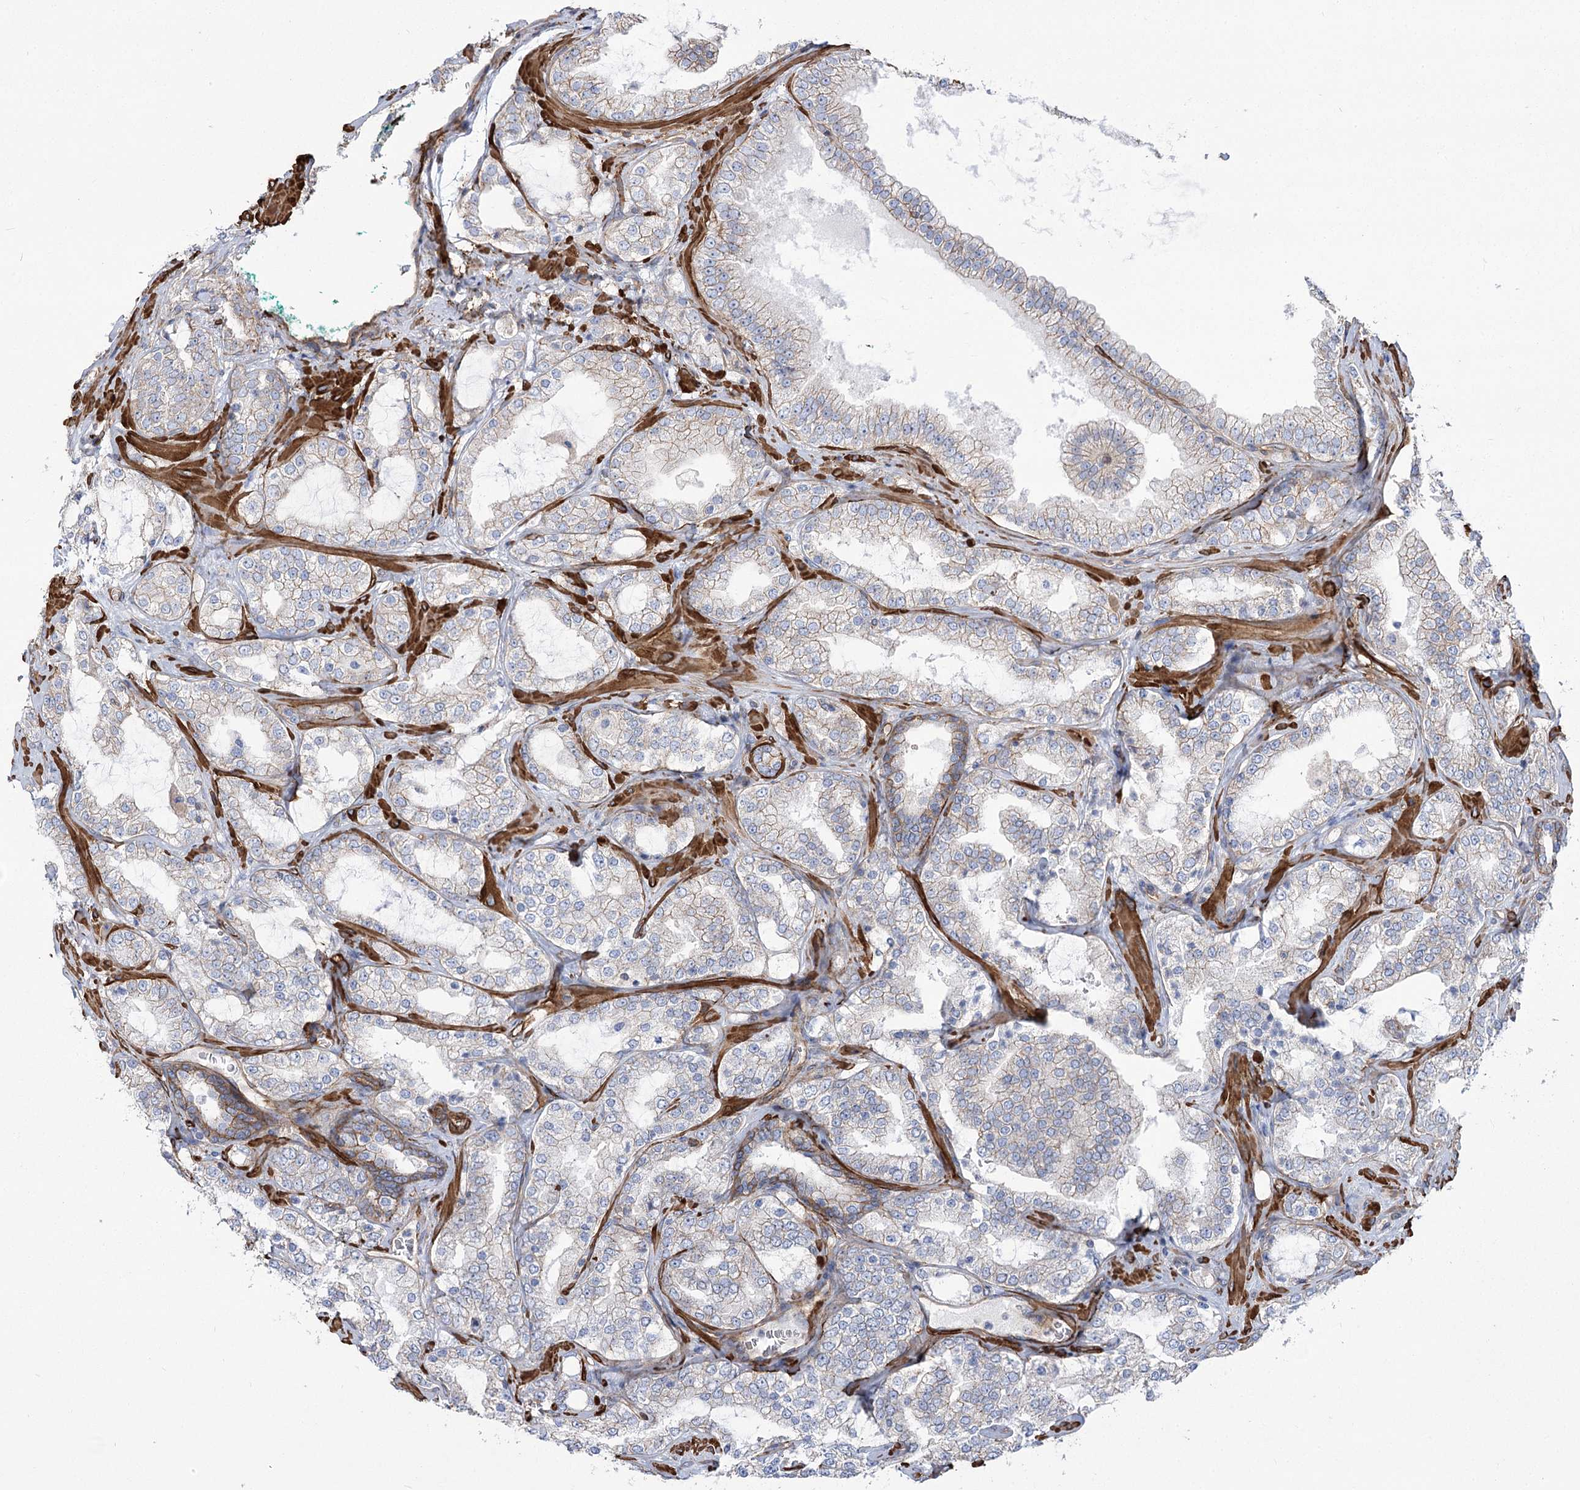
{"staining": {"intensity": "weak", "quantity": "25%-75%", "location": "cytoplasmic/membranous"}, "tissue": "prostate cancer", "cell_type": "Tumor cells", "image_type": "cancer", "snomed": [{"axis": "morphology", "description": "Adenocarcinoma, High grade"}, {"axis": "topography", "description": "Prostate"}], "caption": "A micrograph of human prostate cancer (adenocarcinoma (high-grade)) stained for a protein displays weak cytoplasmic/membranous brown staining in tumor cells. The protein of interest is stained brown, and the nuclei are stained in blue (DAB (3,3'-diaminobenzidine) IHC with brightfield microscopy, high magnification).", "gene": "PLEKHA5", "patient": {"sex": "male", "age": 64}}